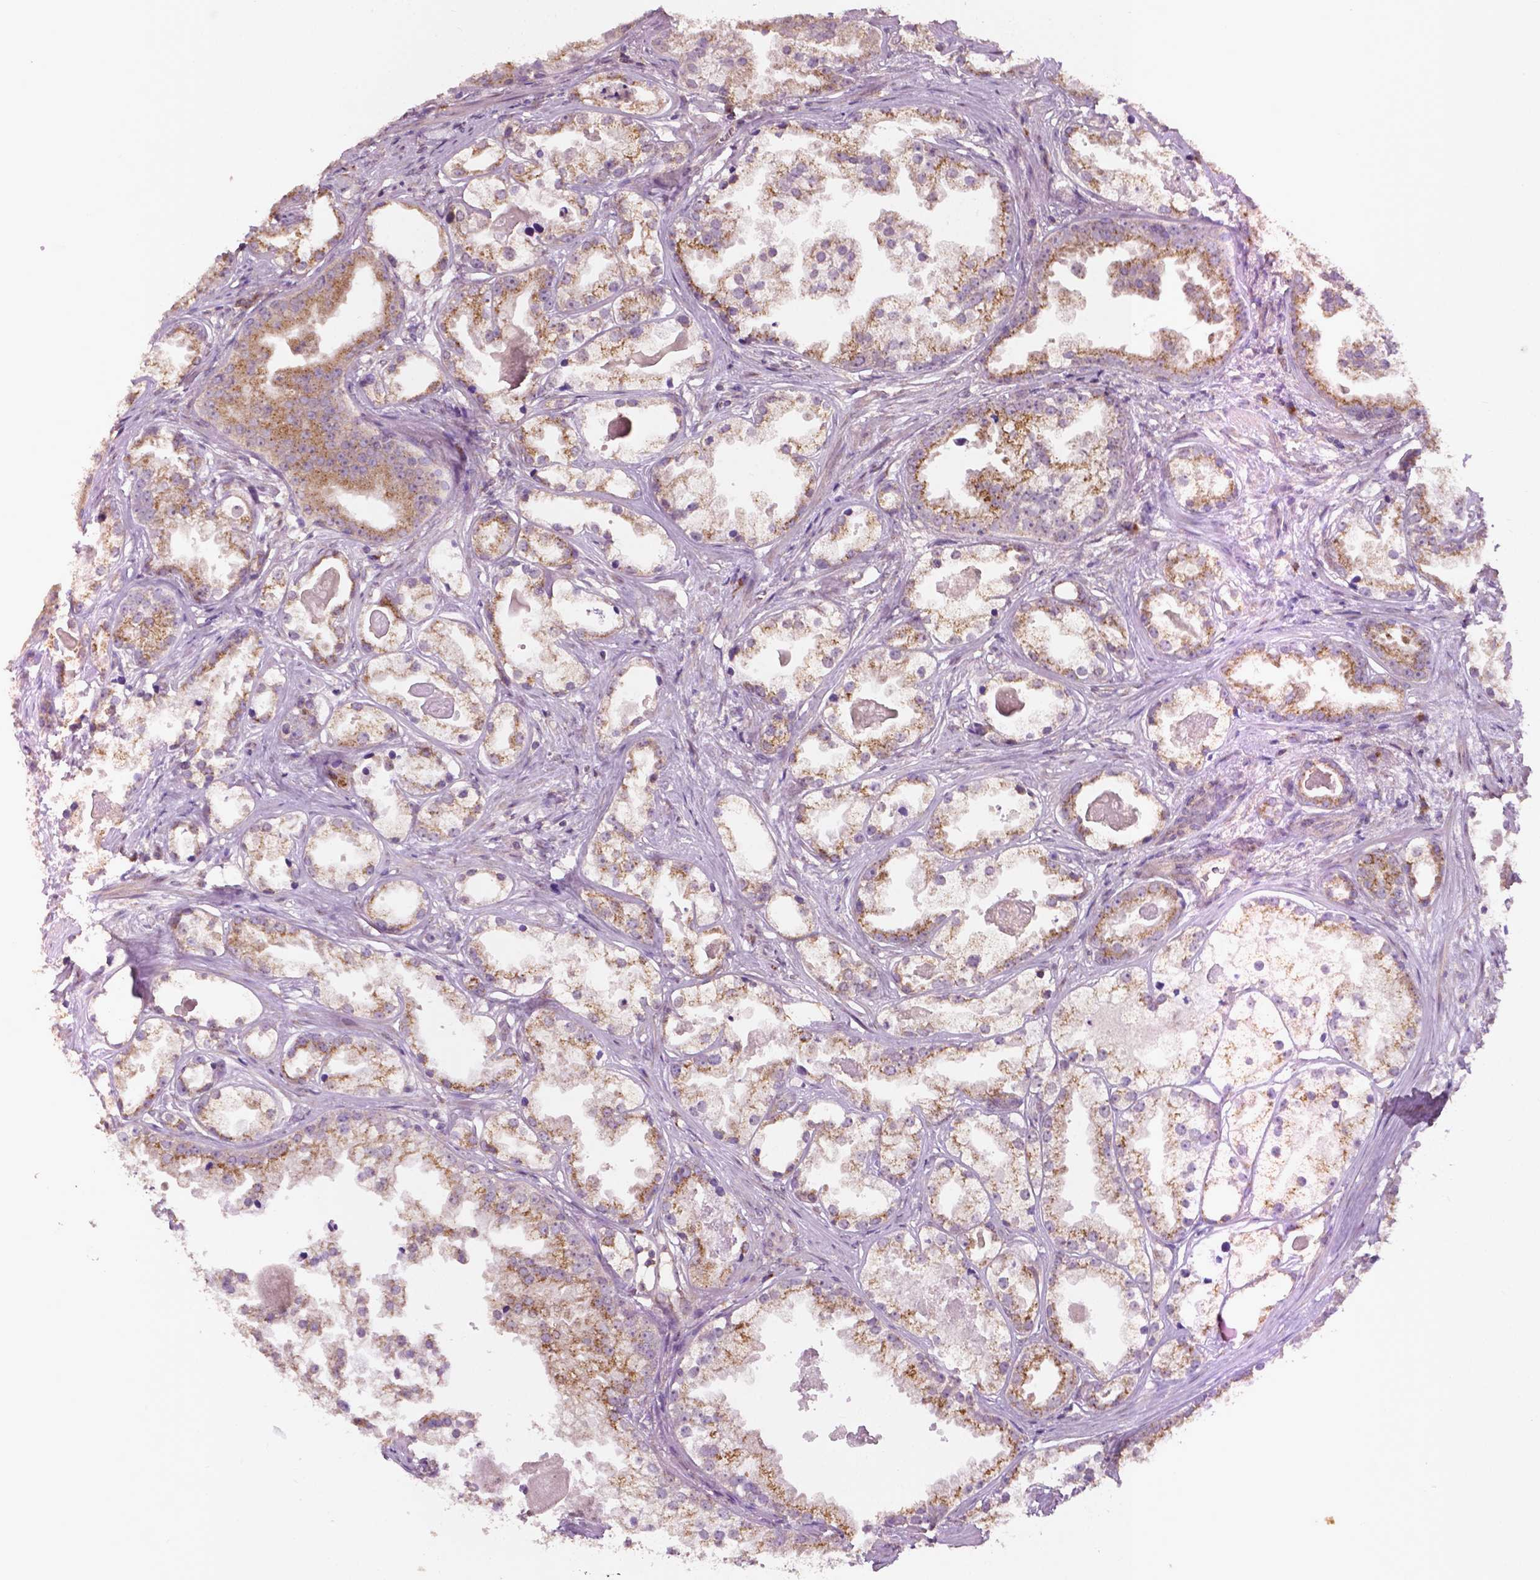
{"staining": {"intensity": "moderate", "quantity": ">75%", "location": "cytoplasmic/membranous"}, "tissue": "prostate cancer", "cell_type": "Tumor cells", "image_type": "cancer", "snomed": [{"axis": "morphology", "description": "Adenocarcinoma, Low grade"}, {"axis": "topography", "description": "Prostate"}], "caption": "Immunohistochemical staining of human adenocarcinoma (low-grade) (prostate) demonstrates moderate cytoplasmic/membranous protein staining in about >75% of tumor cells. (DAB (3,3'-diaminobenzidine) IHC with brightfield microscopy, high magnification).", "gene": "EBAG9", "patient": {"sex": "male", "age": 65}}